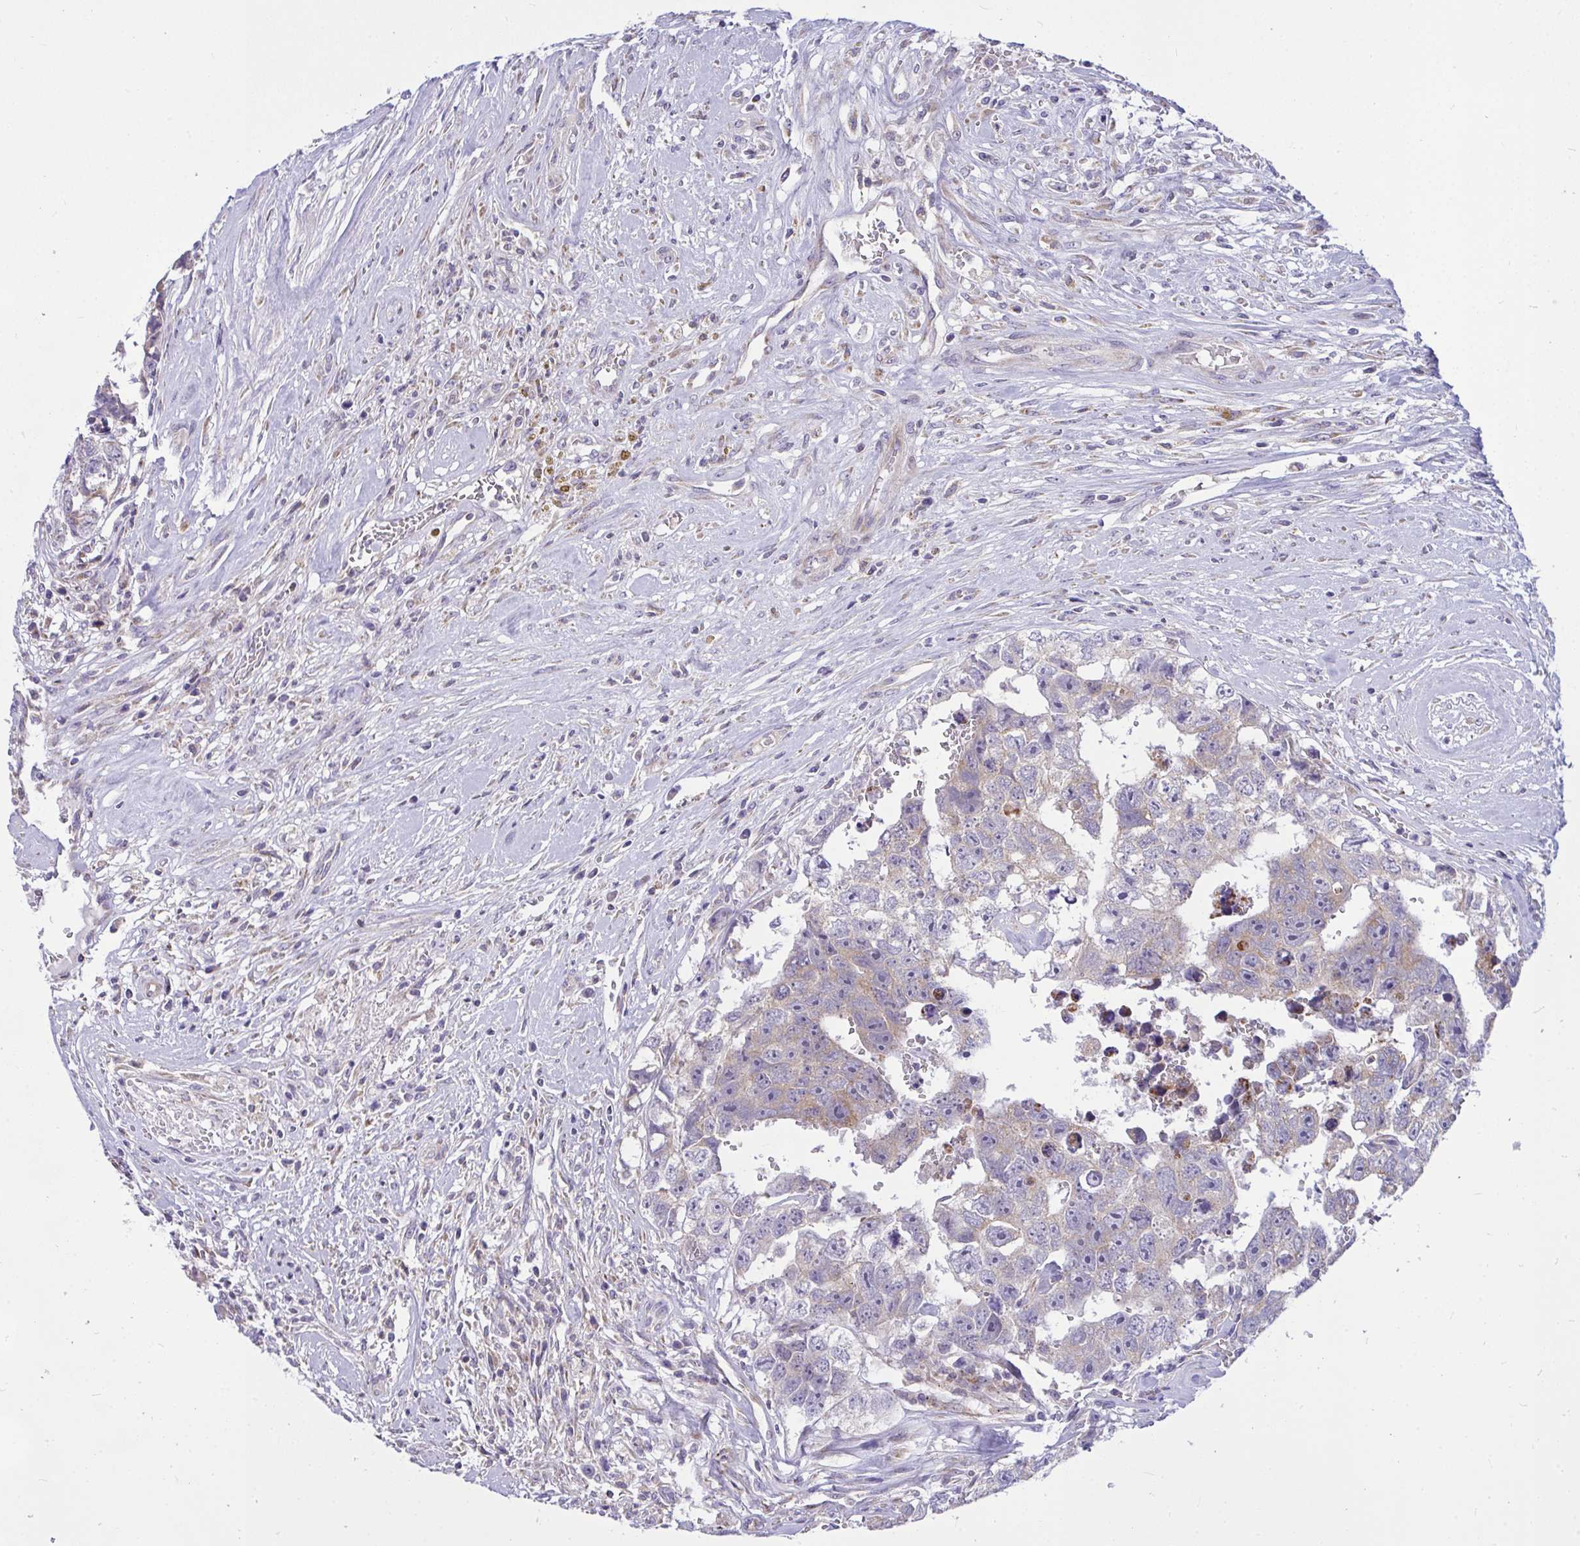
{"staining": {"intensity": "weak", "quantity": "<25%", "location": "cytoplasmic/membranous"}, "tissue": "testis cancer", "cell_type": "Tumor cells", "image_type": "cancer", "snomed": [{"axis": "morphology", "description": "Carcinoma, Embryonal, NOS"}, {"axis": "topography", "description": "Testis"}], "caption": "The image reveals no significant expression in tumor cells of testis embryonal carcinoma.", "gene": "CEP63", "patient": {"sex": "male", "age": 22}}